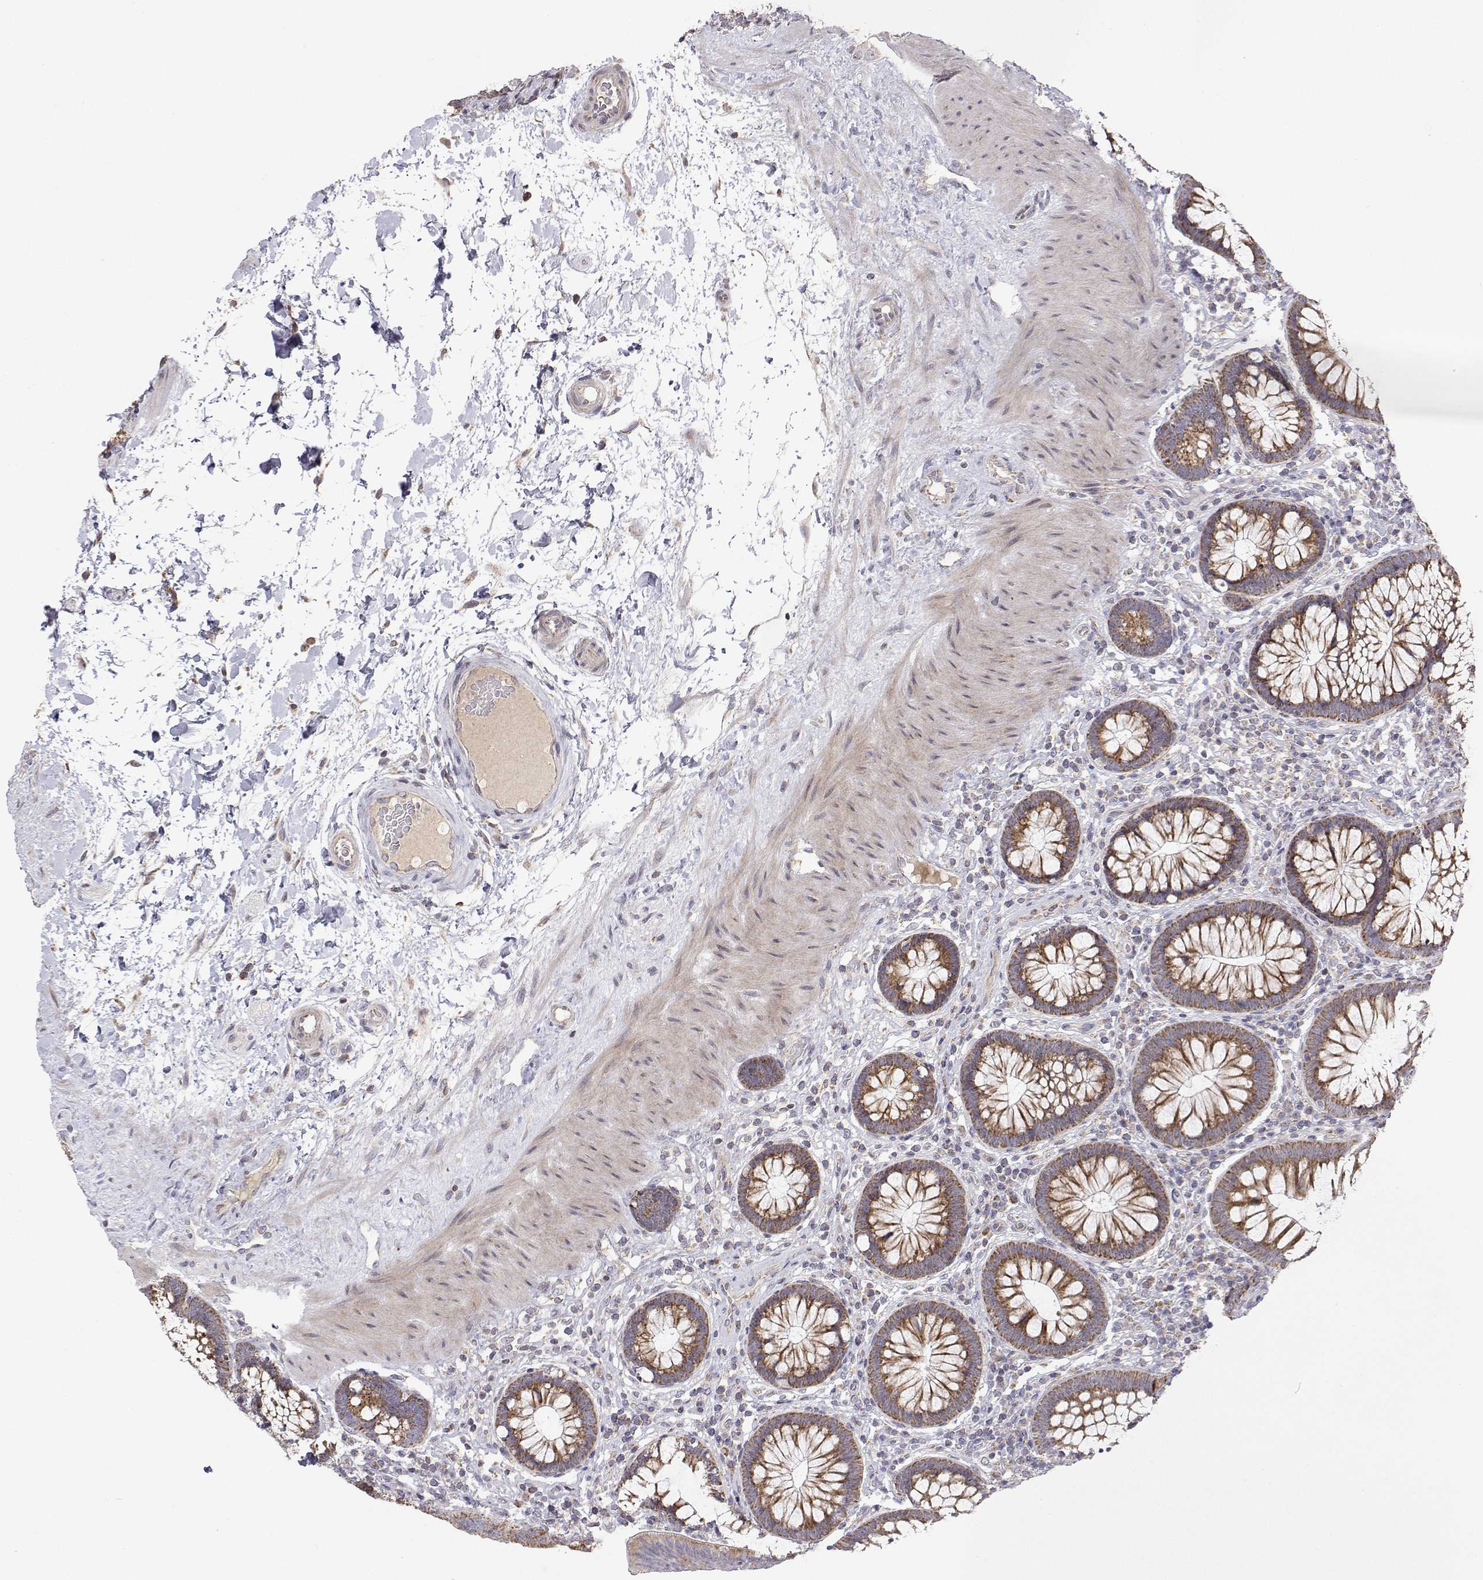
{"staining": {"intensity": "weak", "quantity": "25%-75%", "location": "cytoplasmic/membranous"}, "tissue": "colon", "cell_type": "Endothelial cells", "image_type": "normal", "snomed": [{"axis": "morphology", "description": "Normal tissue, NOS"}, {"axis": "morphology", "description": "Adenoma, NOS"}, {"axis": "topography", "description": "Soft tissue"}, {"axis": "topography", "description": "Colon"}], "caption": "Immunohistochemical staining of normal human colon shows 25%-75% levels of weak cytoplasmic/membranous protein positivity in about 25%-75% of endothelial cells.", "gene": "MRPL3", "patient": {"sex": "male", "age": 47}}